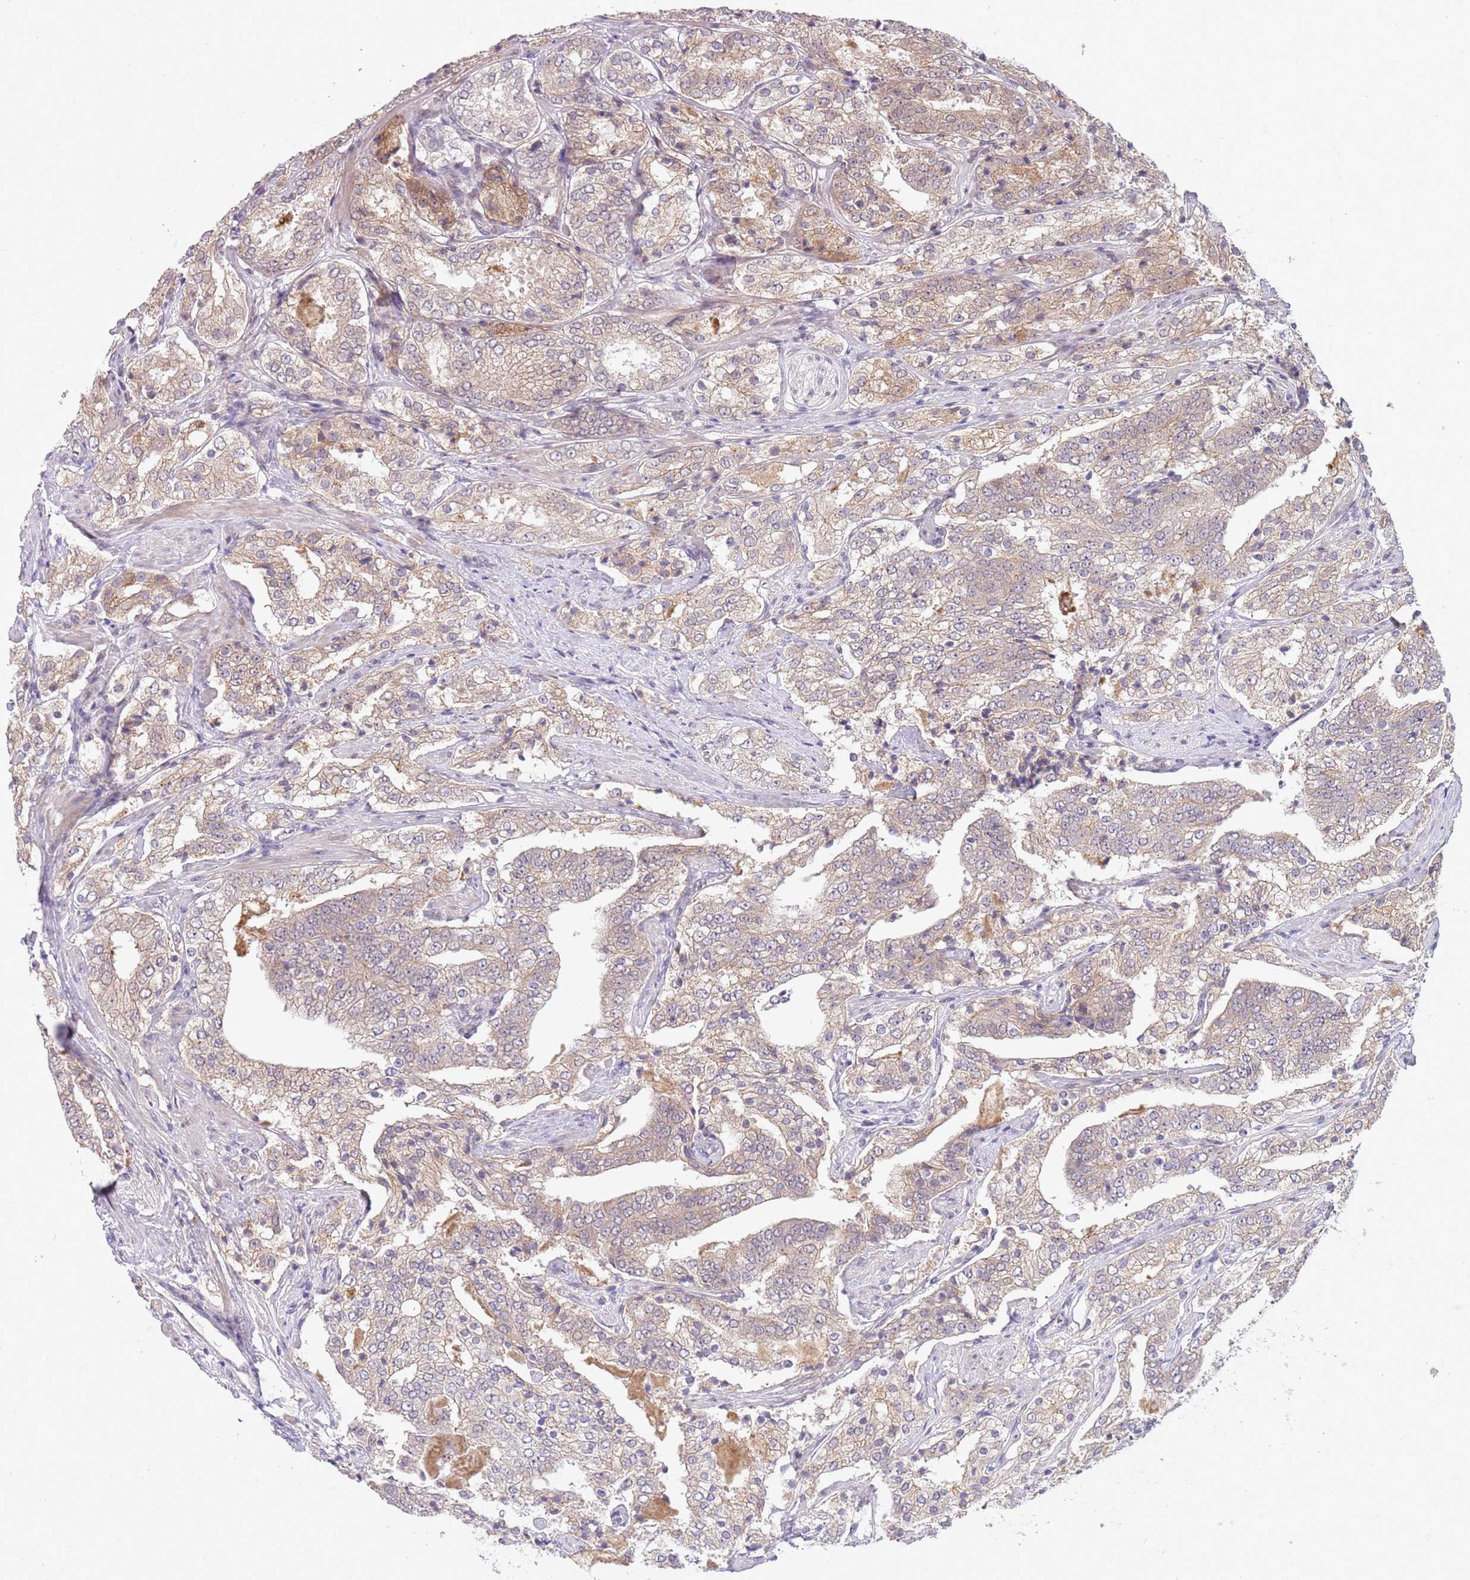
{"staining": {"intensity": "weak", "quantity": ">75%", "location": "cytoplasmic/membranous"}, "tissue": "prostate cancer", "cell_type": "Tumor cells", "image_type": "cancer", "snomed": [{"axis": "morphology", "description": "Adenocarcinoma, High grade"}, {"axis": "topography", "description": "Prostate"}], "caption": "High-power microscopy captured an immunohistochemistry image of prostate cancer (adenocarcinoma (high-grade)), revealing weak cytoplasmic/membranous expression in approximately >75% of tumor cells. The protein of interest is stained brown, and the nuclei are stained in blue (DAB IHC with brightfield microscopy, high magnification).", "gene": "TM2D1", "patient": {"sex": "male", "age": 63}}